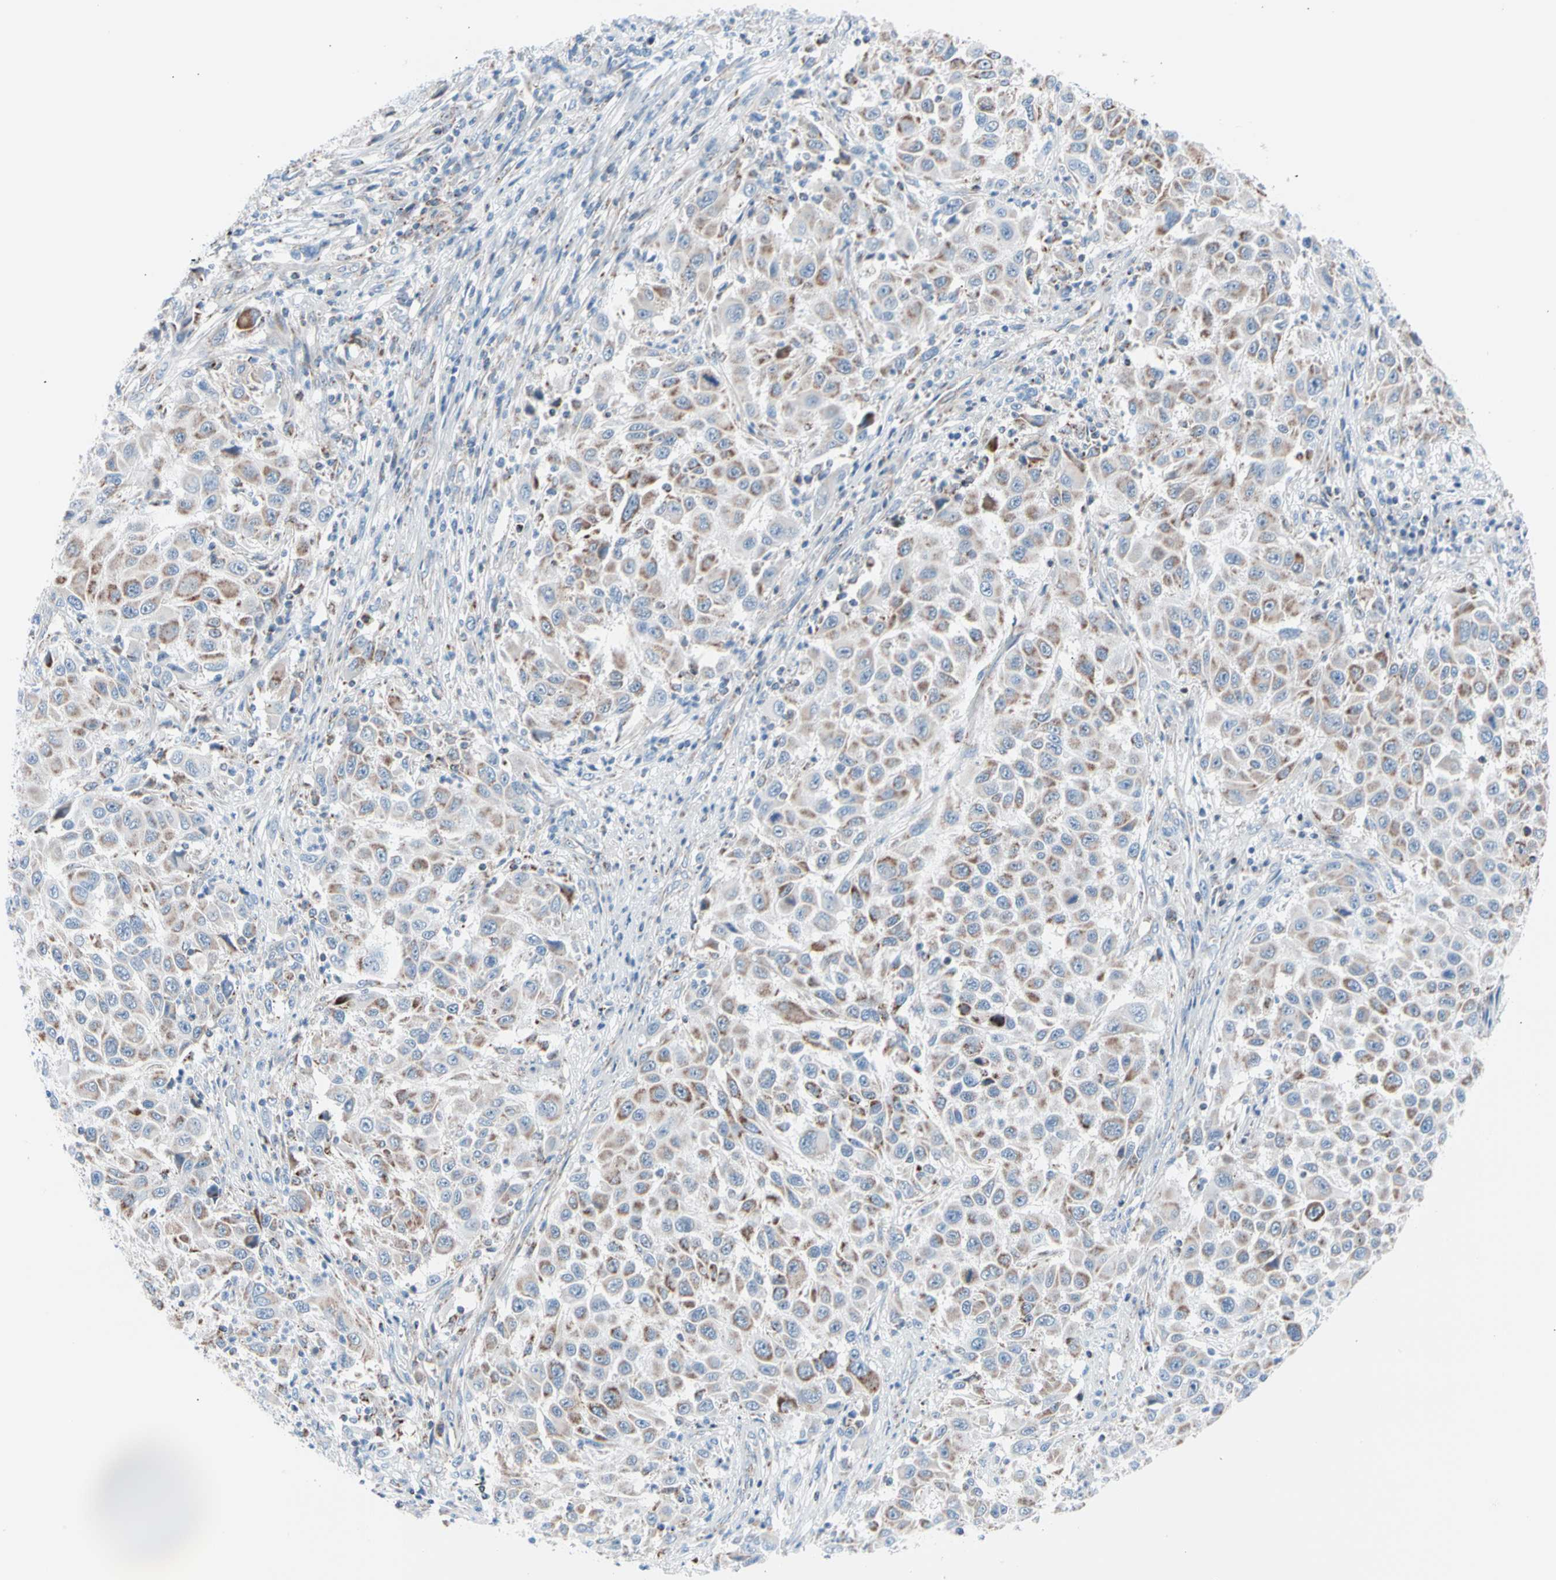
{"staining": {"intensity": "moderate", "quantity": ">75%", "location": "cytoplasmic/membranous"}, "tissue": "melanoma", "cell_type": "Tumor cells", "image_type": "cancer", "snomed": [{"axis": "morphology", "description": "Malignant melanoma, Metastatic site"}, {"axis": "topography", "description": "Lymph node"}], "caption": "About >75% of tumor cells in human melanoma demonstrate moderate cytoplasmic/membranous protein staining as visualized by brown immunohistochemical staining.", "gene": "HK1", "patient": {"sex": "male", "age": 61}}